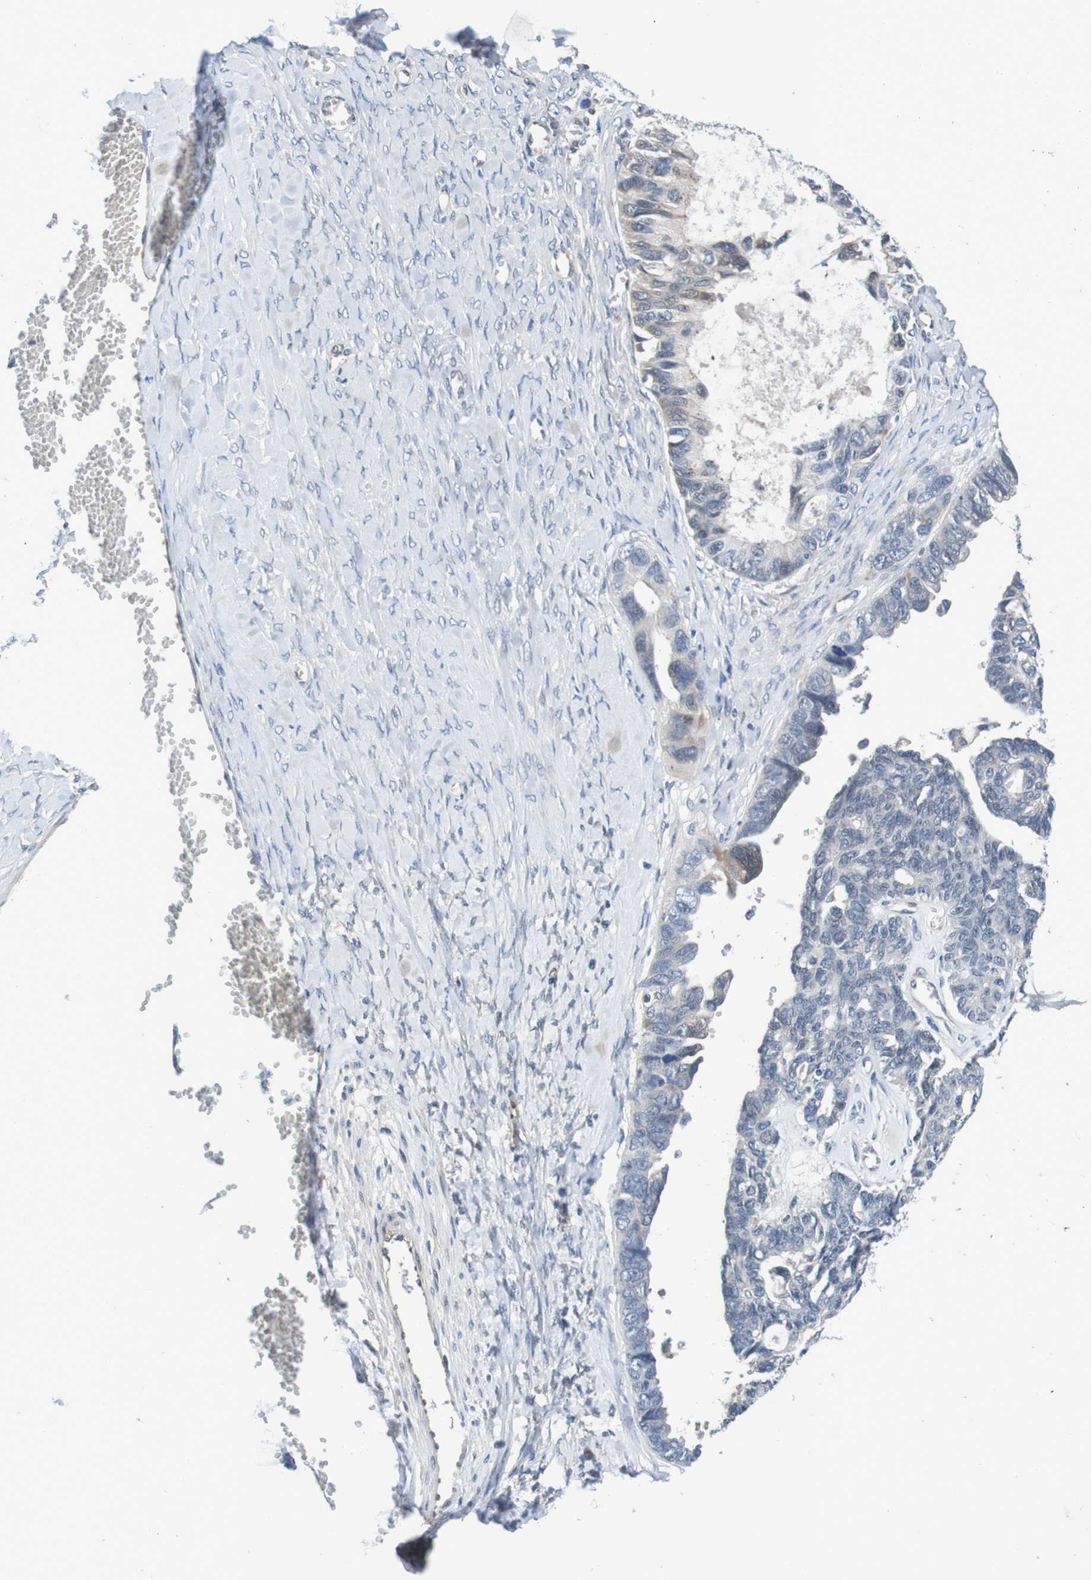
{"staining": {"intensity": "negative", "quantity": "none", "location": "none"}, "tissue": "ovarian cancer", "cell_type": "Tumor cells", "image_type": "cancer", "snomed": [{"axis": "morphology", "description": "Cystadenocarcinoma, serous, NOS"}, {"axis": "topography", "description": "Ovary"}], "caption": "Ovarian cancer (serous cystadenocarcinoma) was stained to show a protein in brown. There is no significant expression in tumor cells. (Stains: DAB (3,3'-diaminobenzidine) immunohistochemistry with hematoxylin counter stain, Microscopy: brightfield microscopy at high magnification).", "gene": "CPED1", "patient": {"sex": "female", "age": 79}}